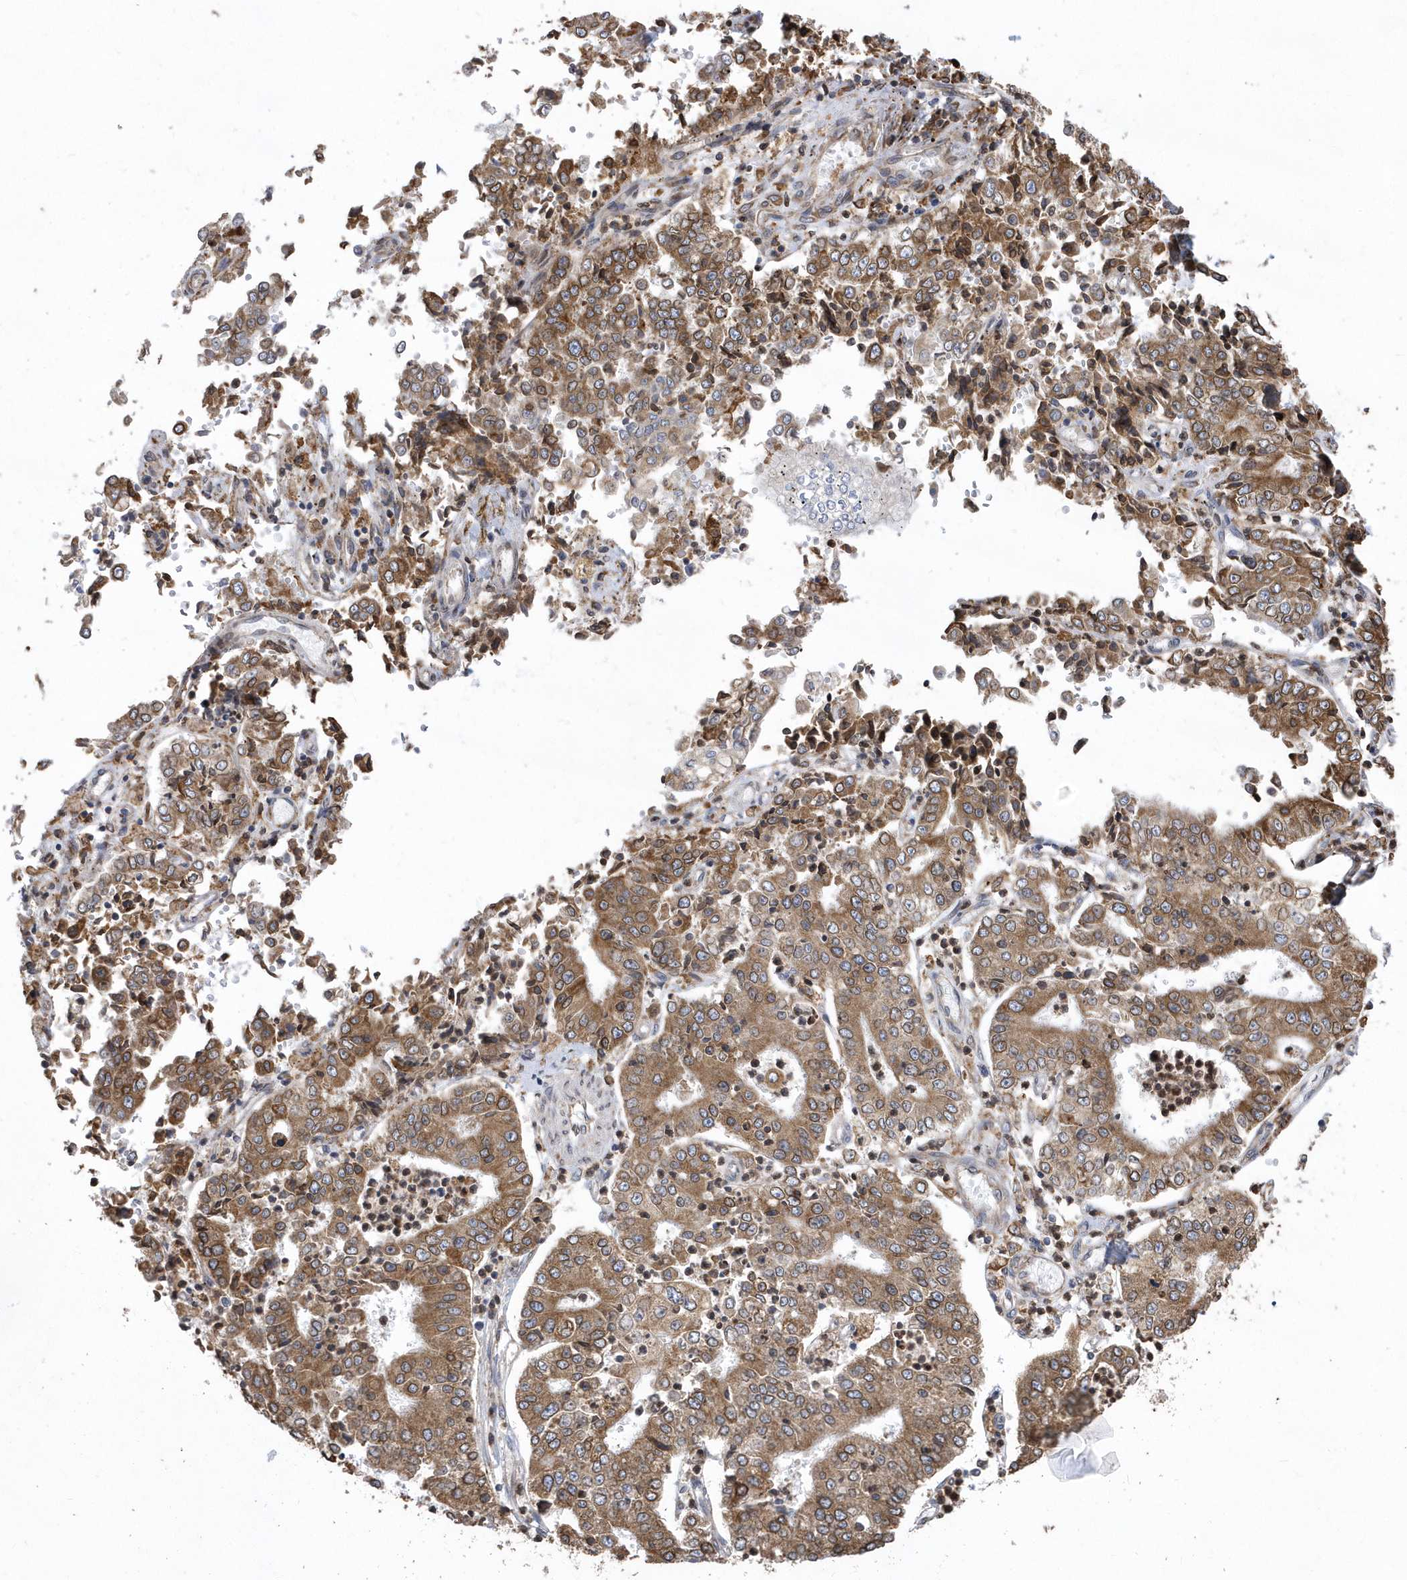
{"staining": {"intensity": "moderate", "quantity": ">75%", "location": "cytoplasmic/membranous"}, "tissue": "stomach cancer", "cell_type": "Tumor cells", "image_type": "cancer", "snomed": [{"axis": "morphology", "description": "Adenocarcinoma, NOS"}, {"axis": "topography", "description": "Stomach"}], "caption": "The immunohistochemical stain shows moderate cytoplasmic/membranous staining in tumor cells of stomach adenocarcinoma tissue.", "gene": "VAMP7", "patient": {"sex": "male", "age": 76}}